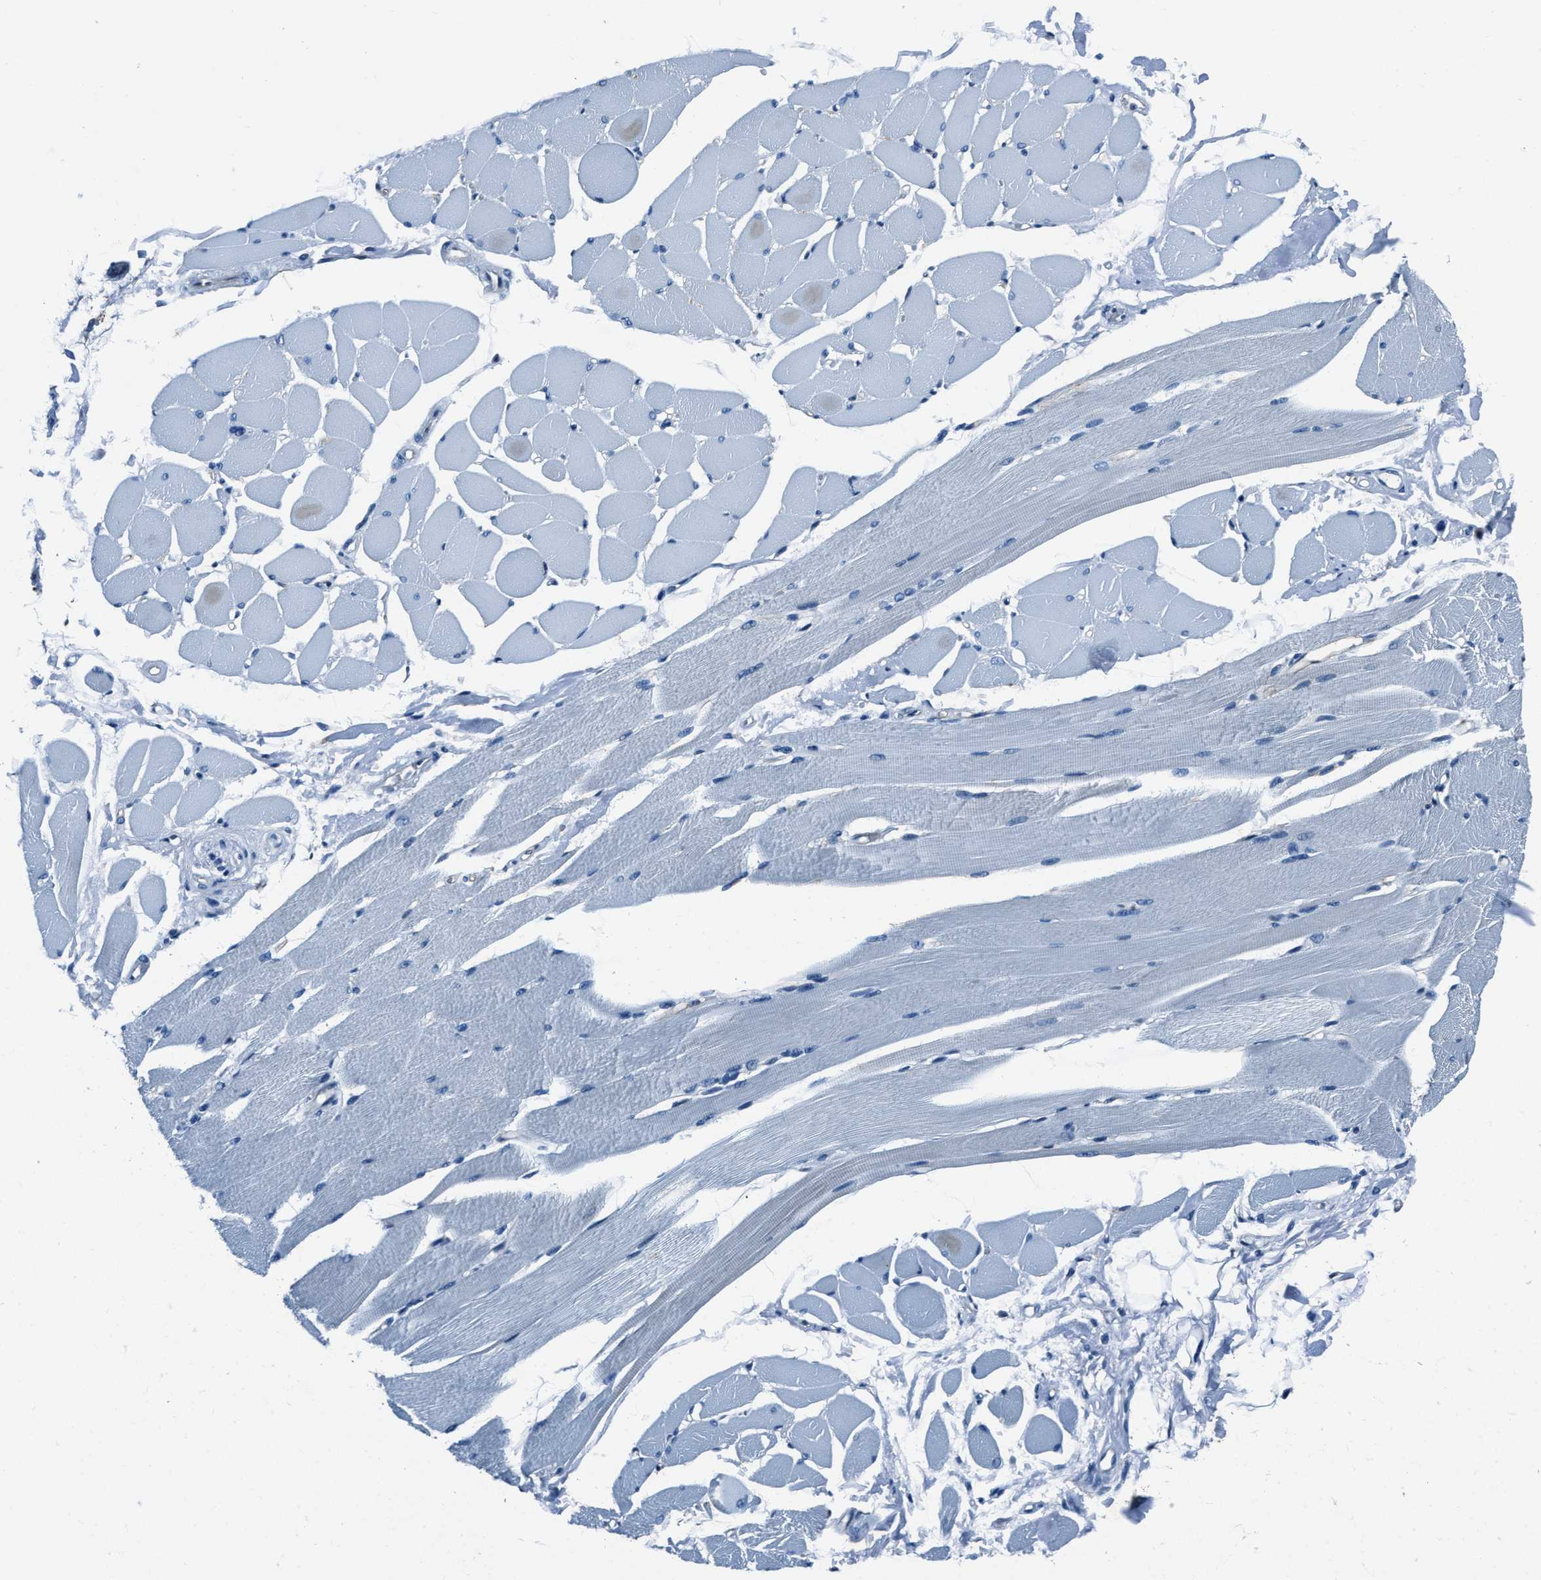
{"staining": {"intensity": "negative", "quantity": "none", "location": "none"}, "tissue": "skeletal muscle", "cell_type": "Myocytes", "image_type": "normal", "snomed": [{"axis": "morphology", "description": "Normal tissue, NOS"}, {"axis": "topography", "description": "Skeletal muscle"}, {"axis": "topography", "description": "Peripheral nerve tissue"}], "caption": "Immunohistochemistry micrograph of normal skeletal muscle: skeletal muscle stained with DAB (3,3'-diaminobenzidine) shows no significant protein expression in myocytes. The staining is performed using DAB brown chromogen with nuclei counter-stained in using hematoxylin.", "gene": "PTPDC1", "patient": {"sex": "female", "age": 84}}